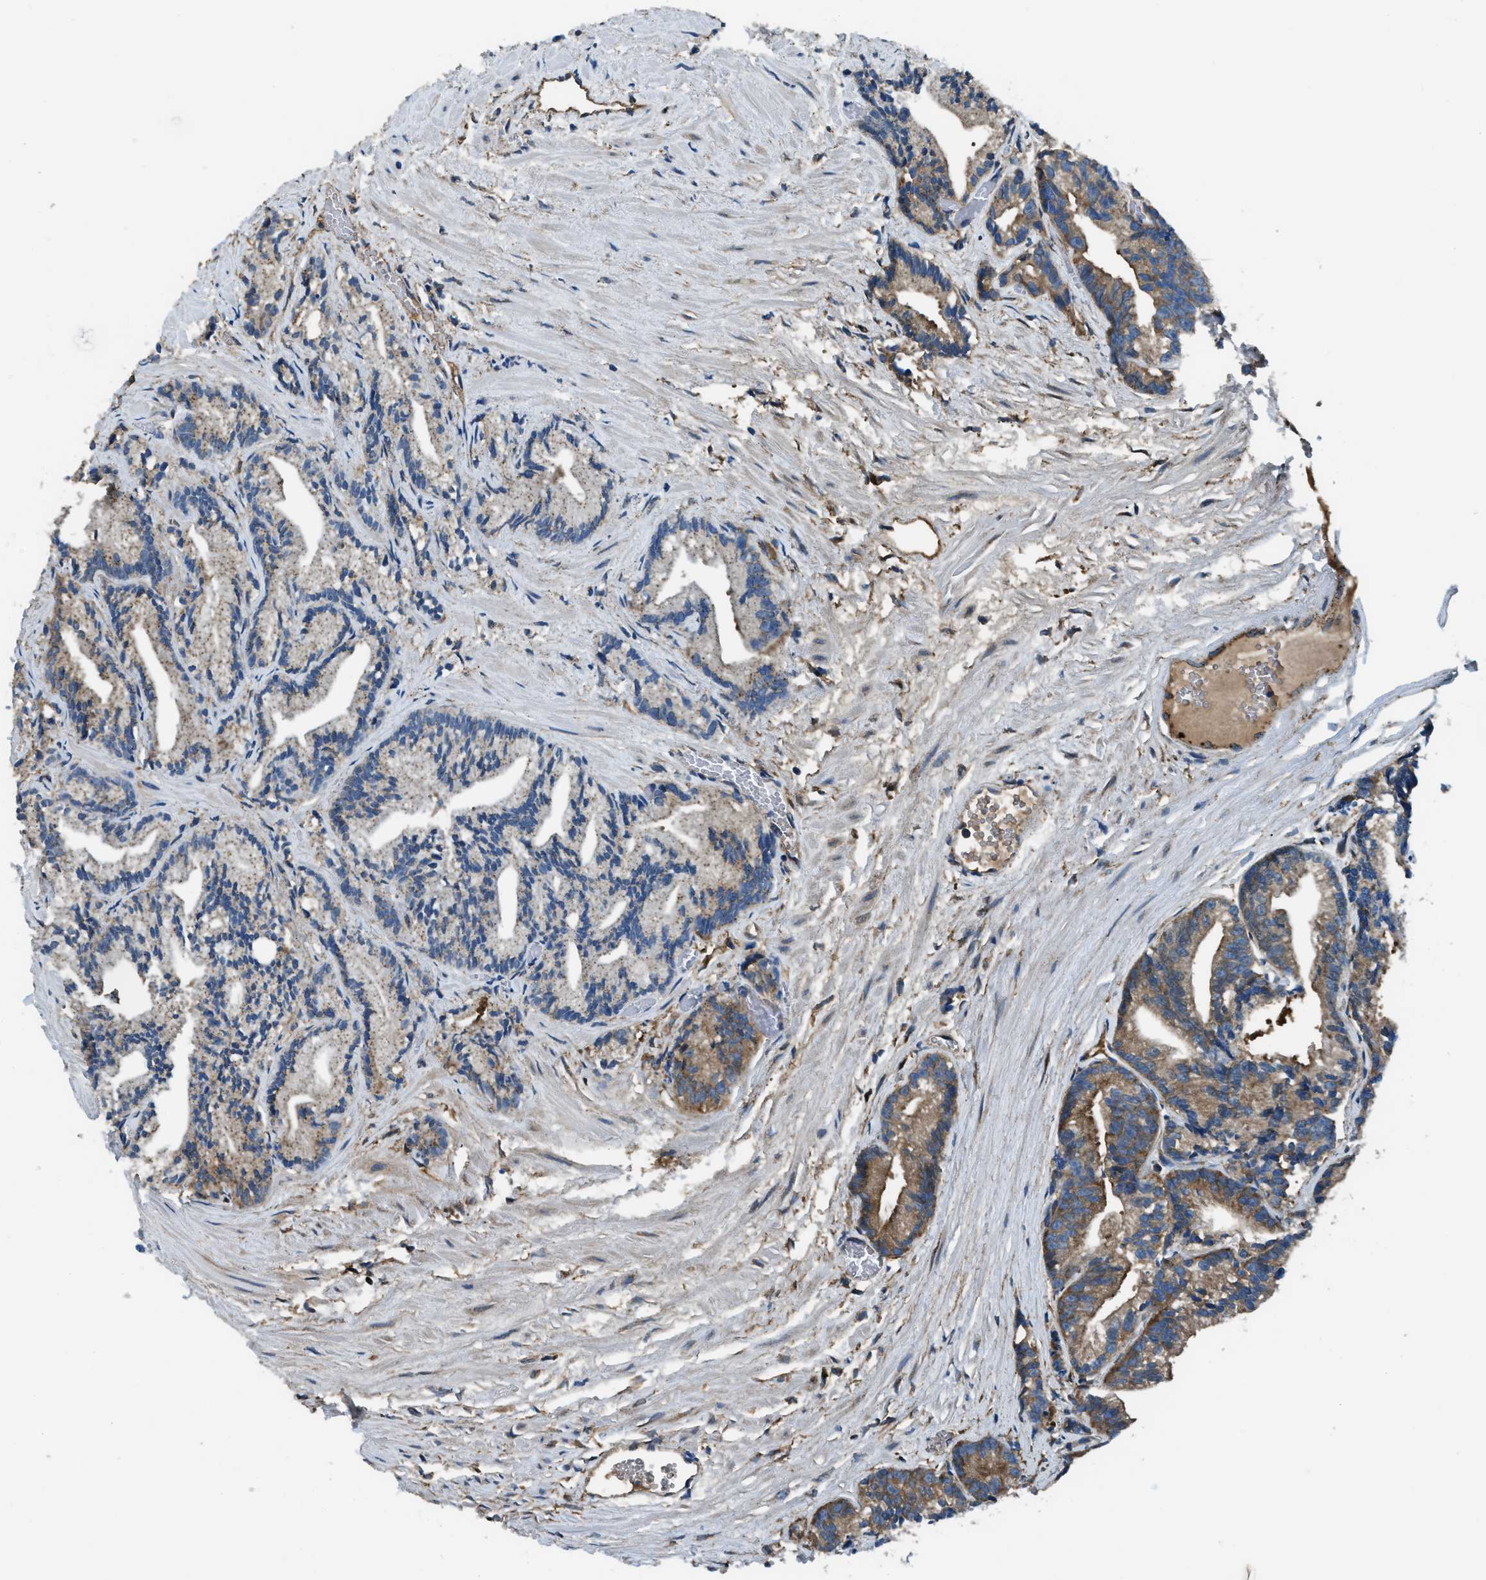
{"staining": {"intensity": "negative", "quantity": "none", "location": "none"}, "tissue": "prostate cancer", "cell_type": "Tumor cells", "image_type": "cancer", "snomed": [{"axis": "morphology", "description": "Adenocarcinoma, Low grade"}, {"axis": "topography", "description": "Prostate"}], "caption": "Immunohistochemistry (IHC) micrograph of neoplastic tissue: prostate adenocarcinoma (low-grade) stained with DAB reveals no significant protein staining in tumor cells.", "gene": "EEA1", "patient": {"sex": "male", "age": 89}}